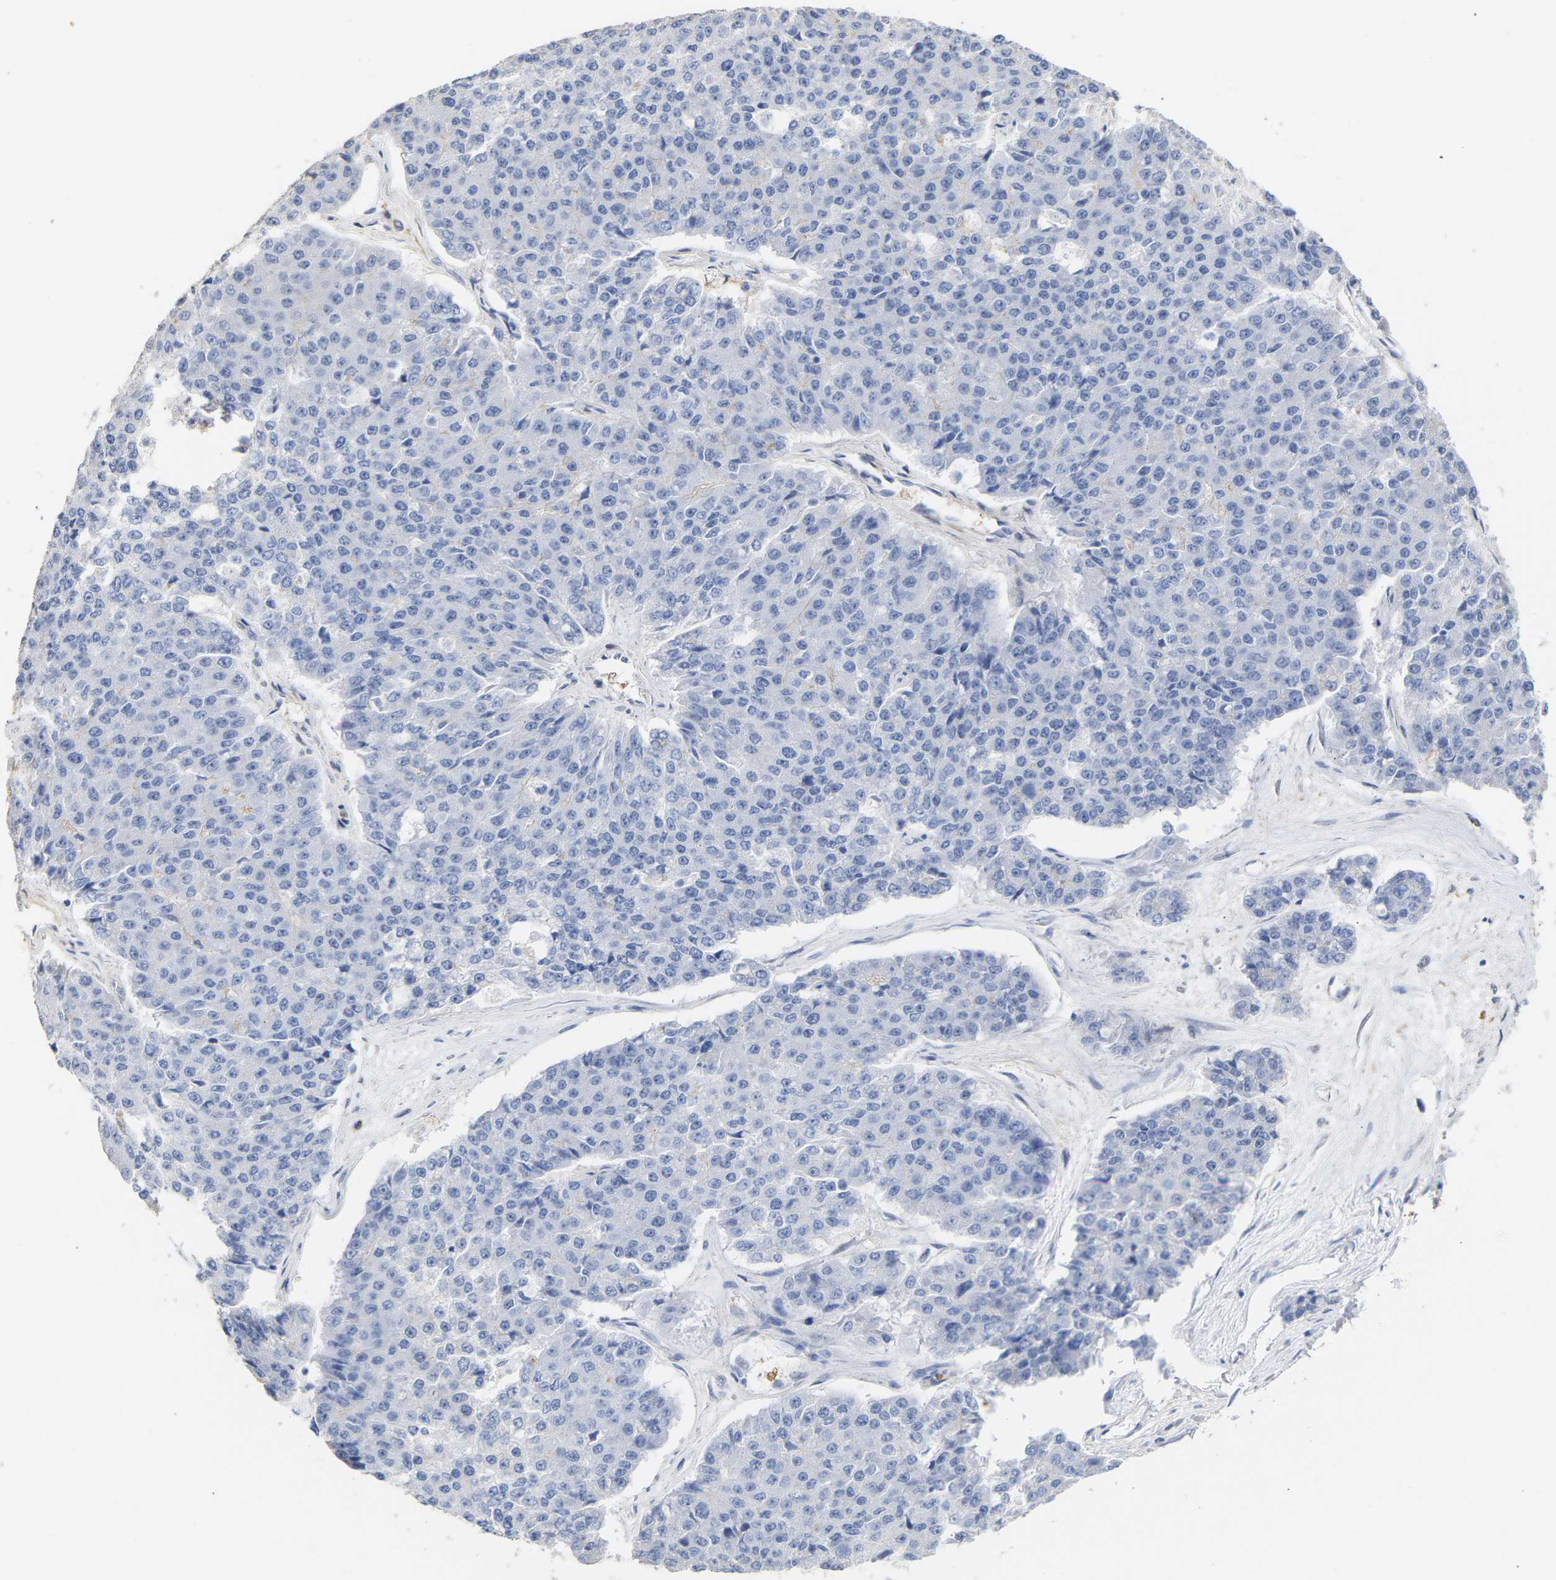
{"staining": {"intensity": "negative", "quantity": "none", "location": "none"}, "tissue": "pancreatic cancer", "cell_type": "Tumor cells", "image_type": "cancer", "snomed": [{"axis": "morphology", "description": "Adenocarcinoma, NOS"}, {"axis": "topography", "description": "Pancreas"}], "caption": "Immunohistochemistry photomicrograph of pancreatic cancer stained for a protein (brown), which exhibits no expression in tumor cells. (DAB (3,3'-diaminobenzidine) immunohistochemistry with hematoxylin counter stain).", "gene": "AMPH", "patient": {"sex": "male", "age": 50}}